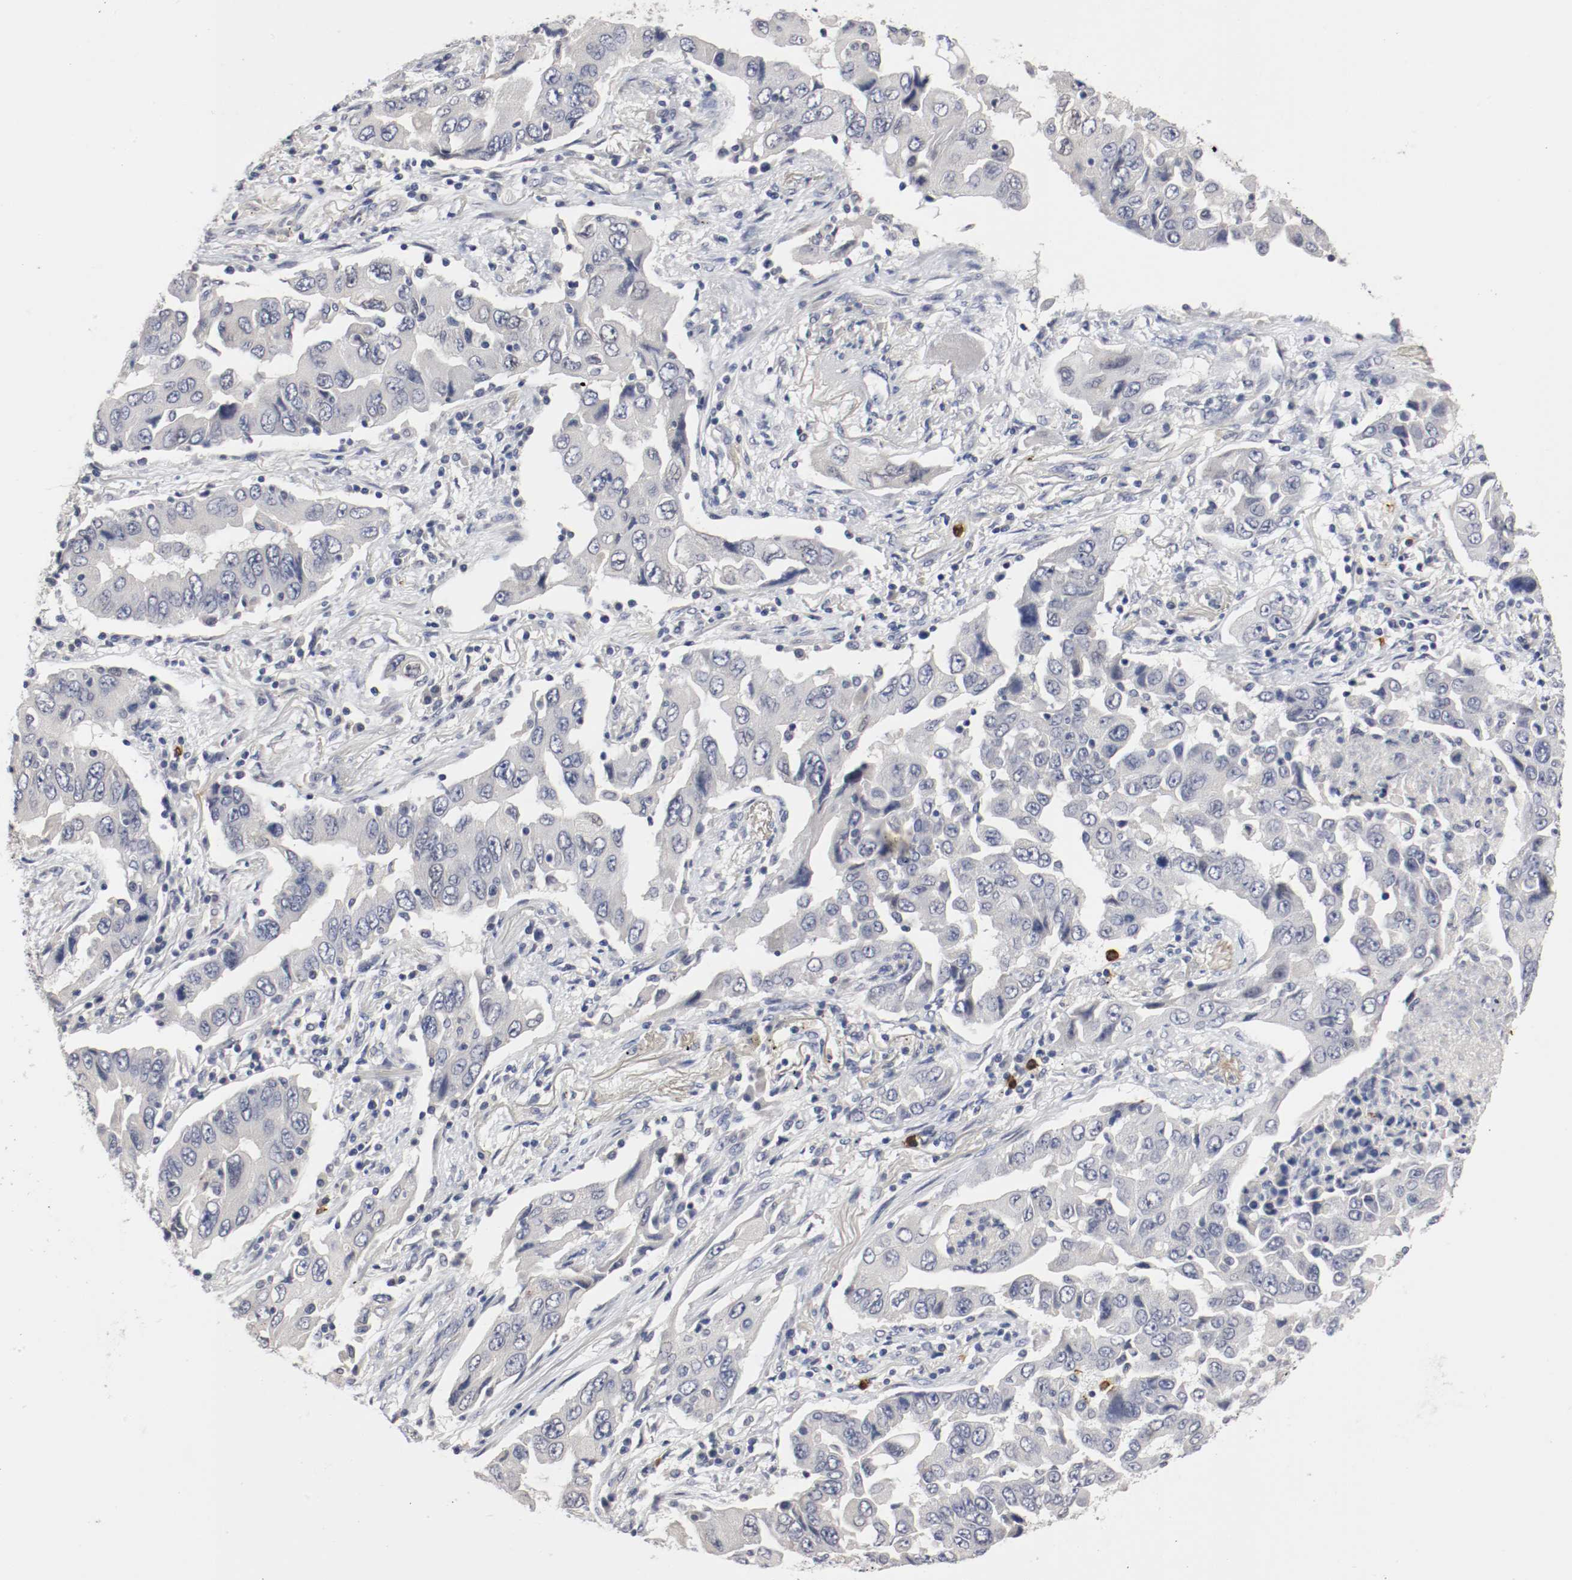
{"staining": {"intensity": "negative", "quantity": "none", "location": "none"}, "tissue": "lung cancer", "cell_type": "Tumor cells", "image_type": "cancer", "snomed": [{"axis": "morphology", "description": "Adenocarcinoma, NOS"}, {"axis": "topography", "description": "Lung"}], "caption": "Adenocarcinoma (lung) was stained to show a protein in brown. There is no significant expression in tumor cells.", "gene": "CEBPE", "patient": {"sex": "female", "age": 65}}